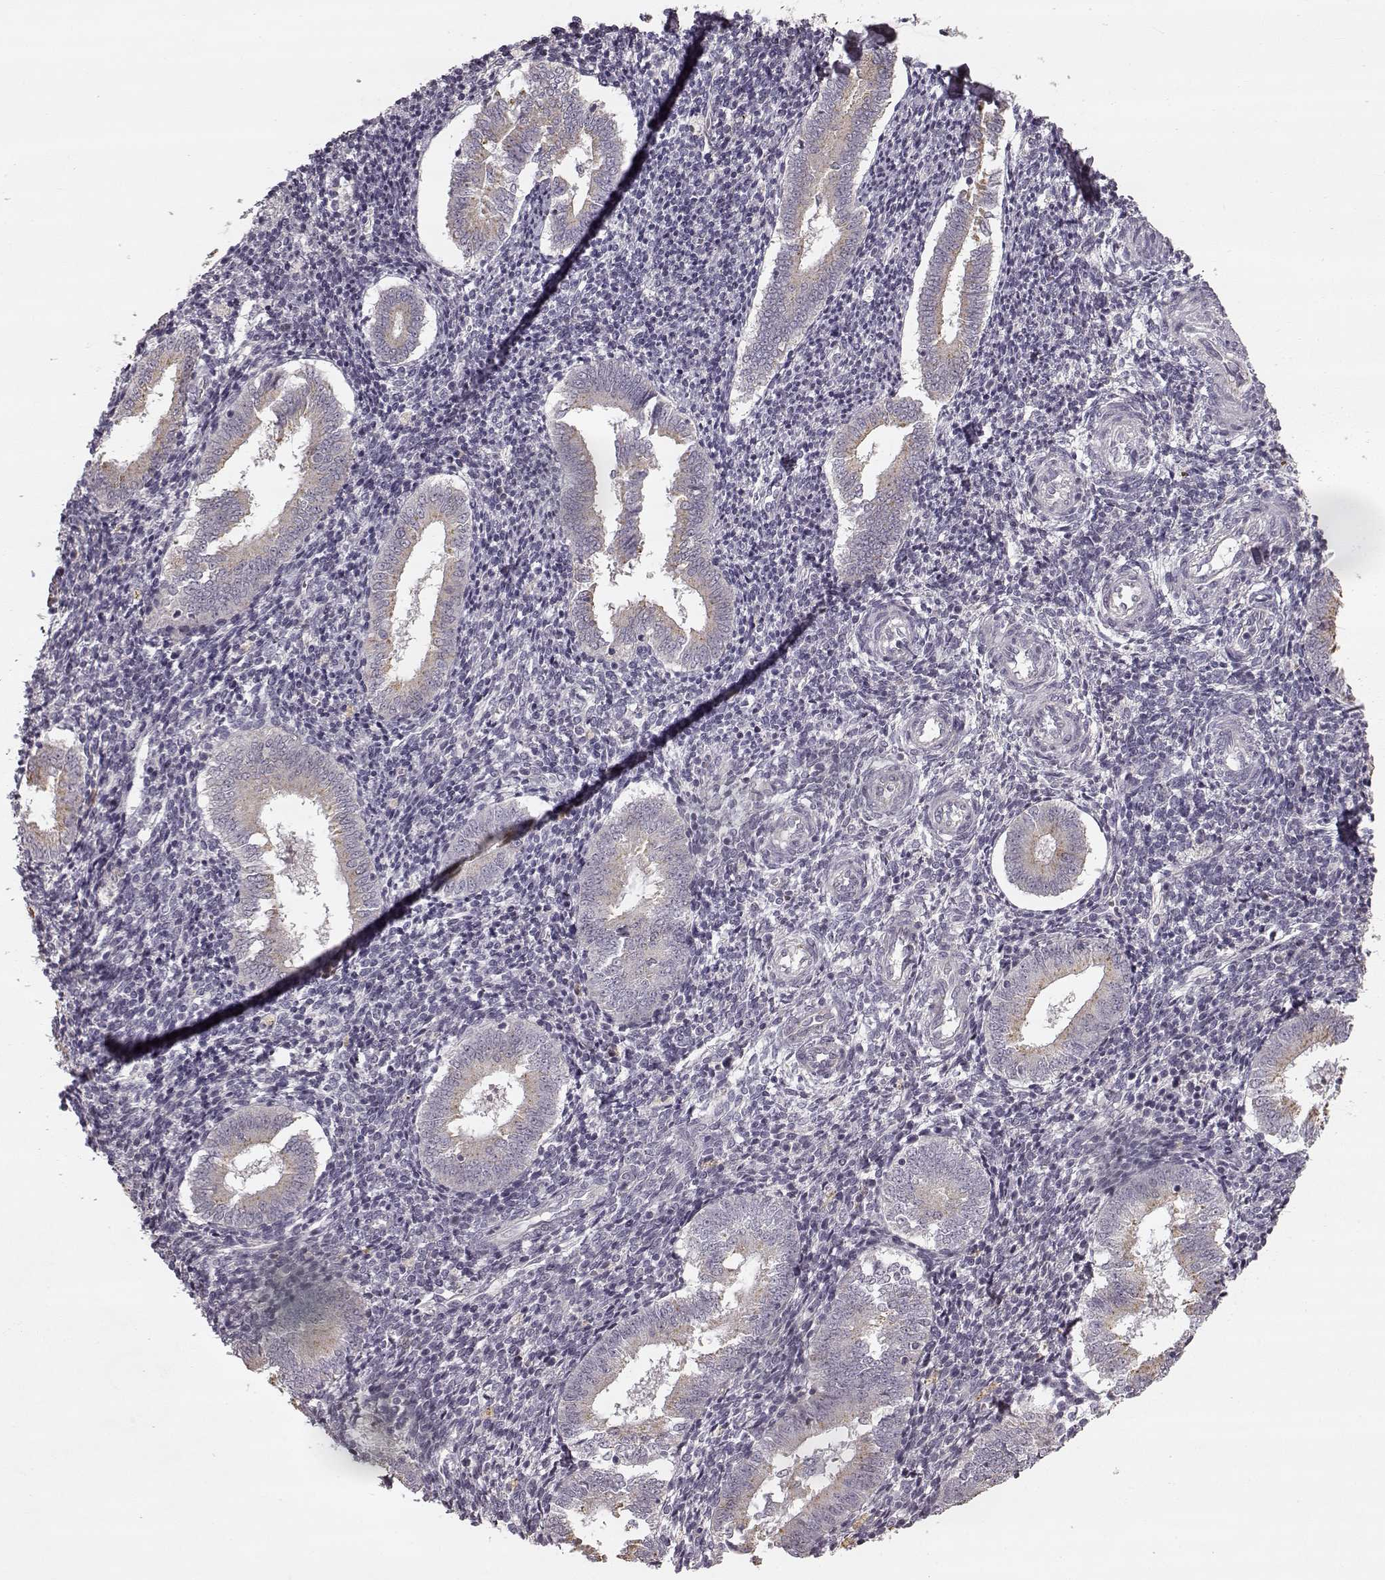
{"staining": {"intensity": "negative", "quantity": "none", "location": "none"}, "tissue": "endometrium", "cell_type": "Cells in endometrial stroma", "image_type": "normal", "snomed": [{"axis": "morphology", "description": "Normal tissue, NOS"}, {"axis": "topography", "description": "Endometrium"}], "caption": "A high-resolution photomicrograph shows immunohistochemistry (IHC) staining of unremarkable endometrium, which reveals no significant staining in cells in endometrial stroma.", "gene": "HMMR", "patient": {"sex": "female", "age": 25}}